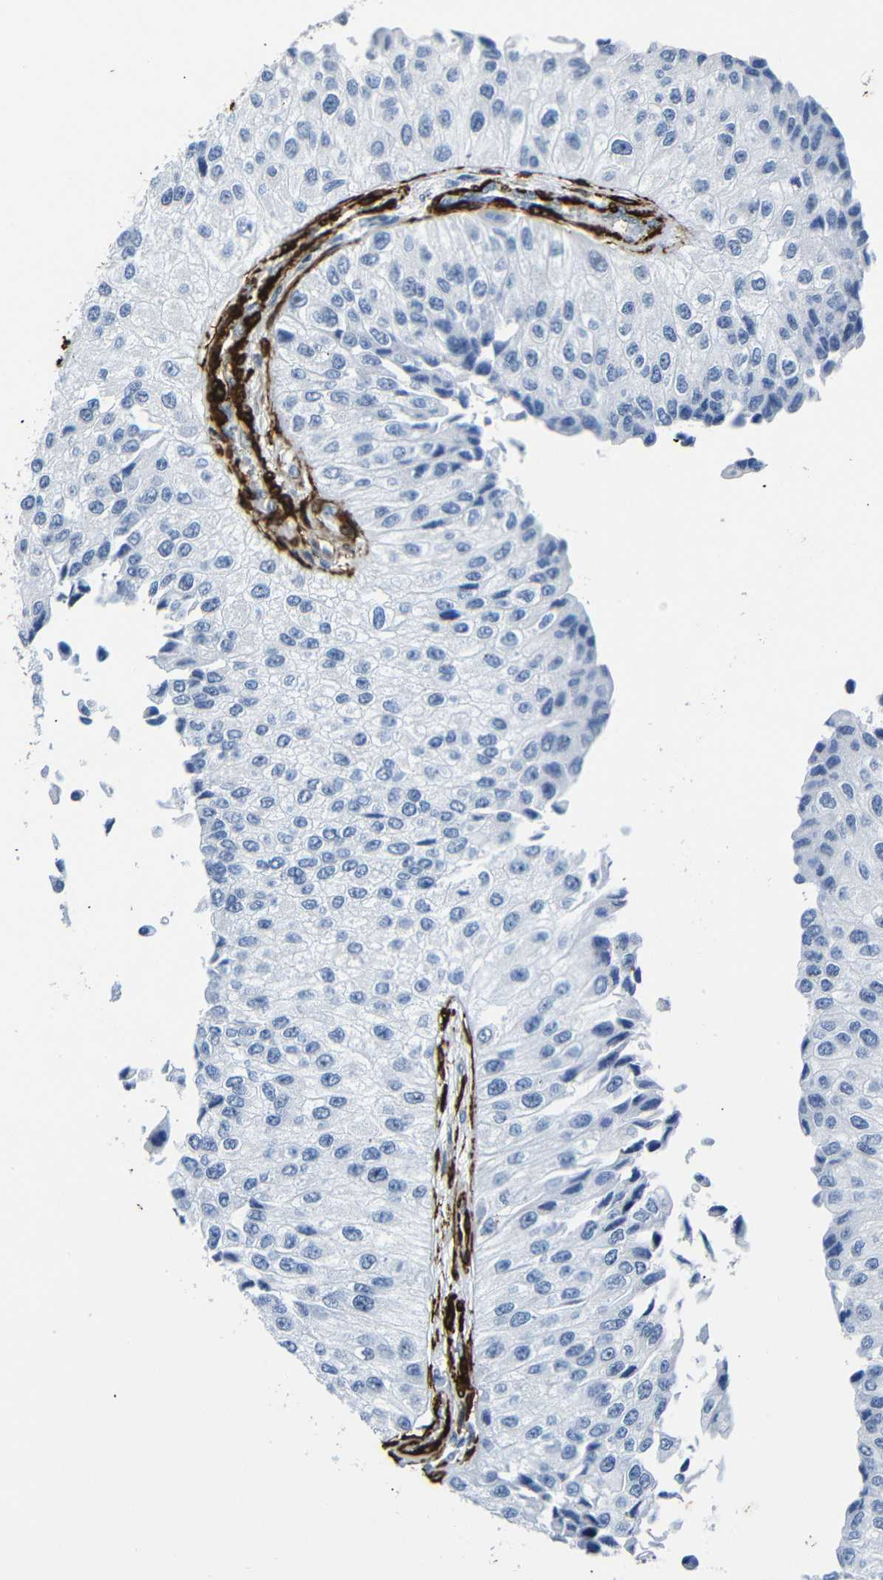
{"staining": {"intensity": "negative", "quantity": "none", "location": "none"}, "tissue": "urothelial cancer", "cell_type": "Tumor cells", "image_type": "cancer", "snomed": [{"axis": "morphology", "description": "Urothelial carcinoma, High grade"}, {"axis": "topography", "description": "Kidney"}, {"axis": "topography", "description": "Urinary bladder"}], "caption": "Image shows no protein positivity in tumor cells of high-grade urothelial carcinoma tissue.", "gene": "ACTA2", "patient": {"sex": "male", "age": 77}}